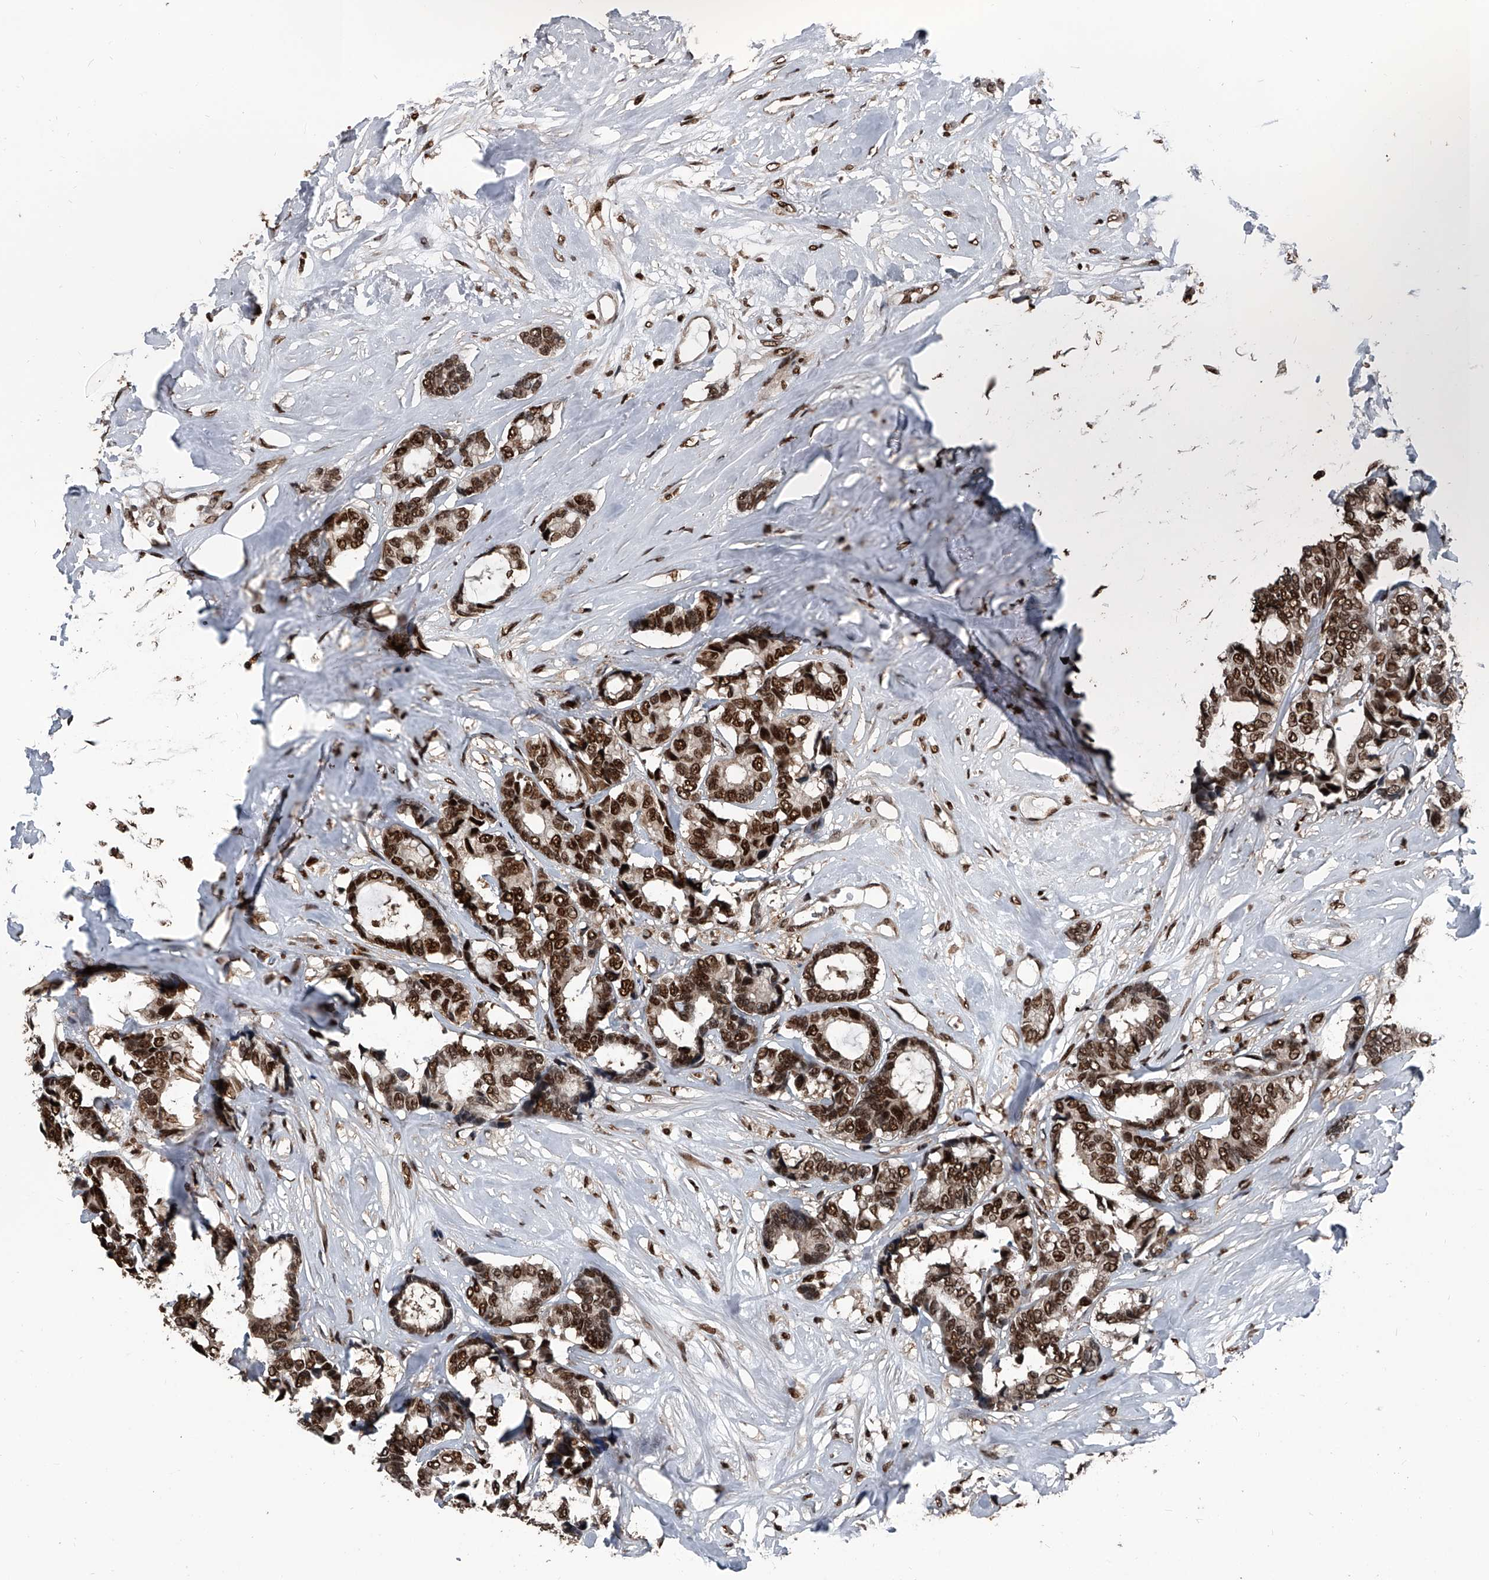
{"staining": {"intensity": "strong", "quantity": ">75%", "location": "nuclear"}, "tissue": "breast cancer", "cell_type": "Tumor cells", "image_type": "cancer", "snomed": [{"axis": "morphology", "description": "Duct carcinoma"}, {"axis": "topography", "description": "Breast"}], "caption": "A high amount of strong nuclear positivity is appreciated in about >75% of tumor cells in breast cancer tissue. (DAB IHC, brown staining for protein, blue staining for nuclei).", "gene": "FKBP5", "patient": {"sex": "female", "age": 87}}